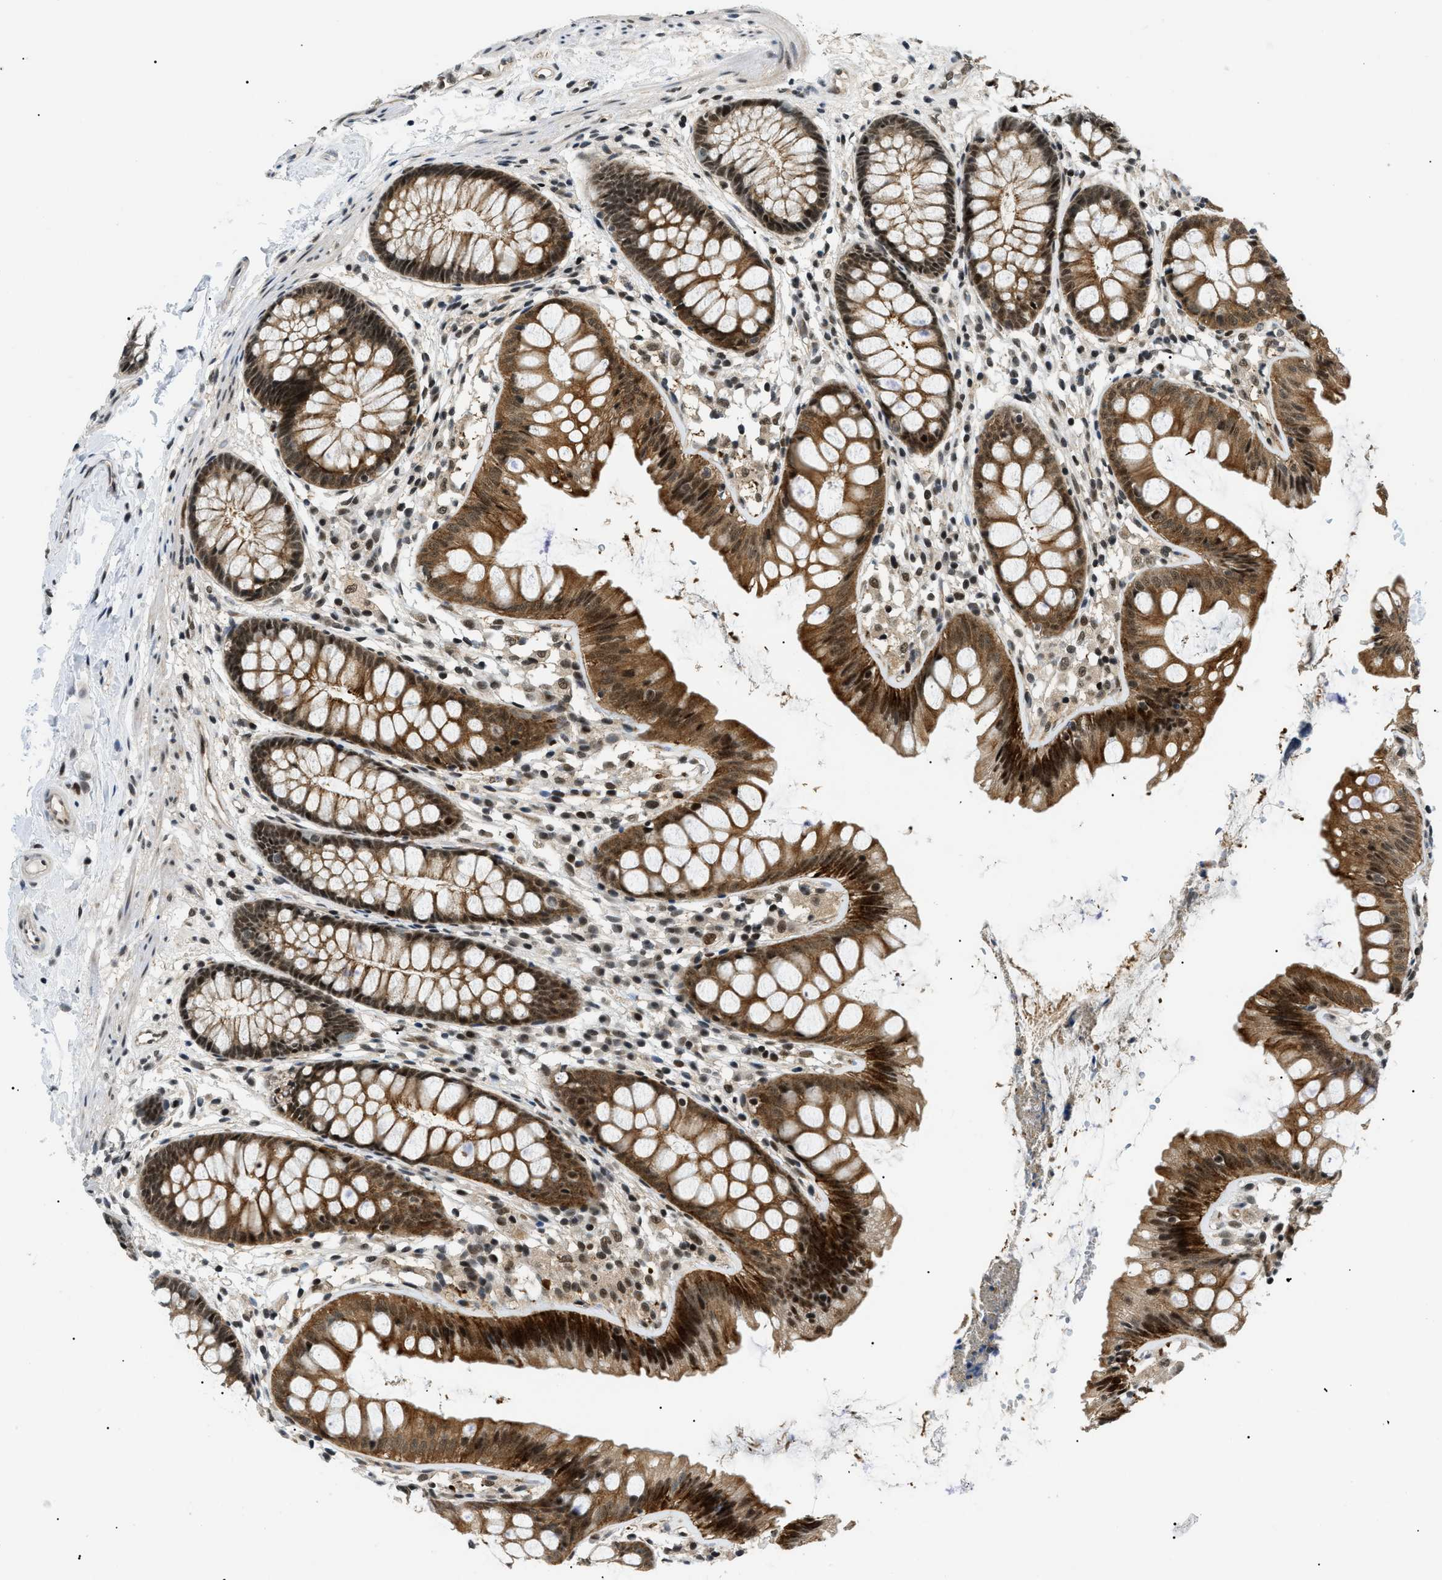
{"staining": {"intensity": "moderate", "quantity": ">75%", "location": "cytoplasmic/membranous,nuclear"}, "tissue": "colon", "cell_type": "Endothelial cells", "image_type": "normal", "snomed": [{"axis": "morphology", "description": "Normal tissue, NOS"}, {"axis": "topography", "description": "Colon"}], "caption": "The immunohistochemical stain shows moderate cytoplasmic/membranous,nuclear staining in endothelial cells of benign colon. (DAB (3,3'-diaminobenzidine) = brown stain, brightfield microscopy at high magnification).", "gene": "RBM15", "patient": {"sex": "female", "age": 56}}